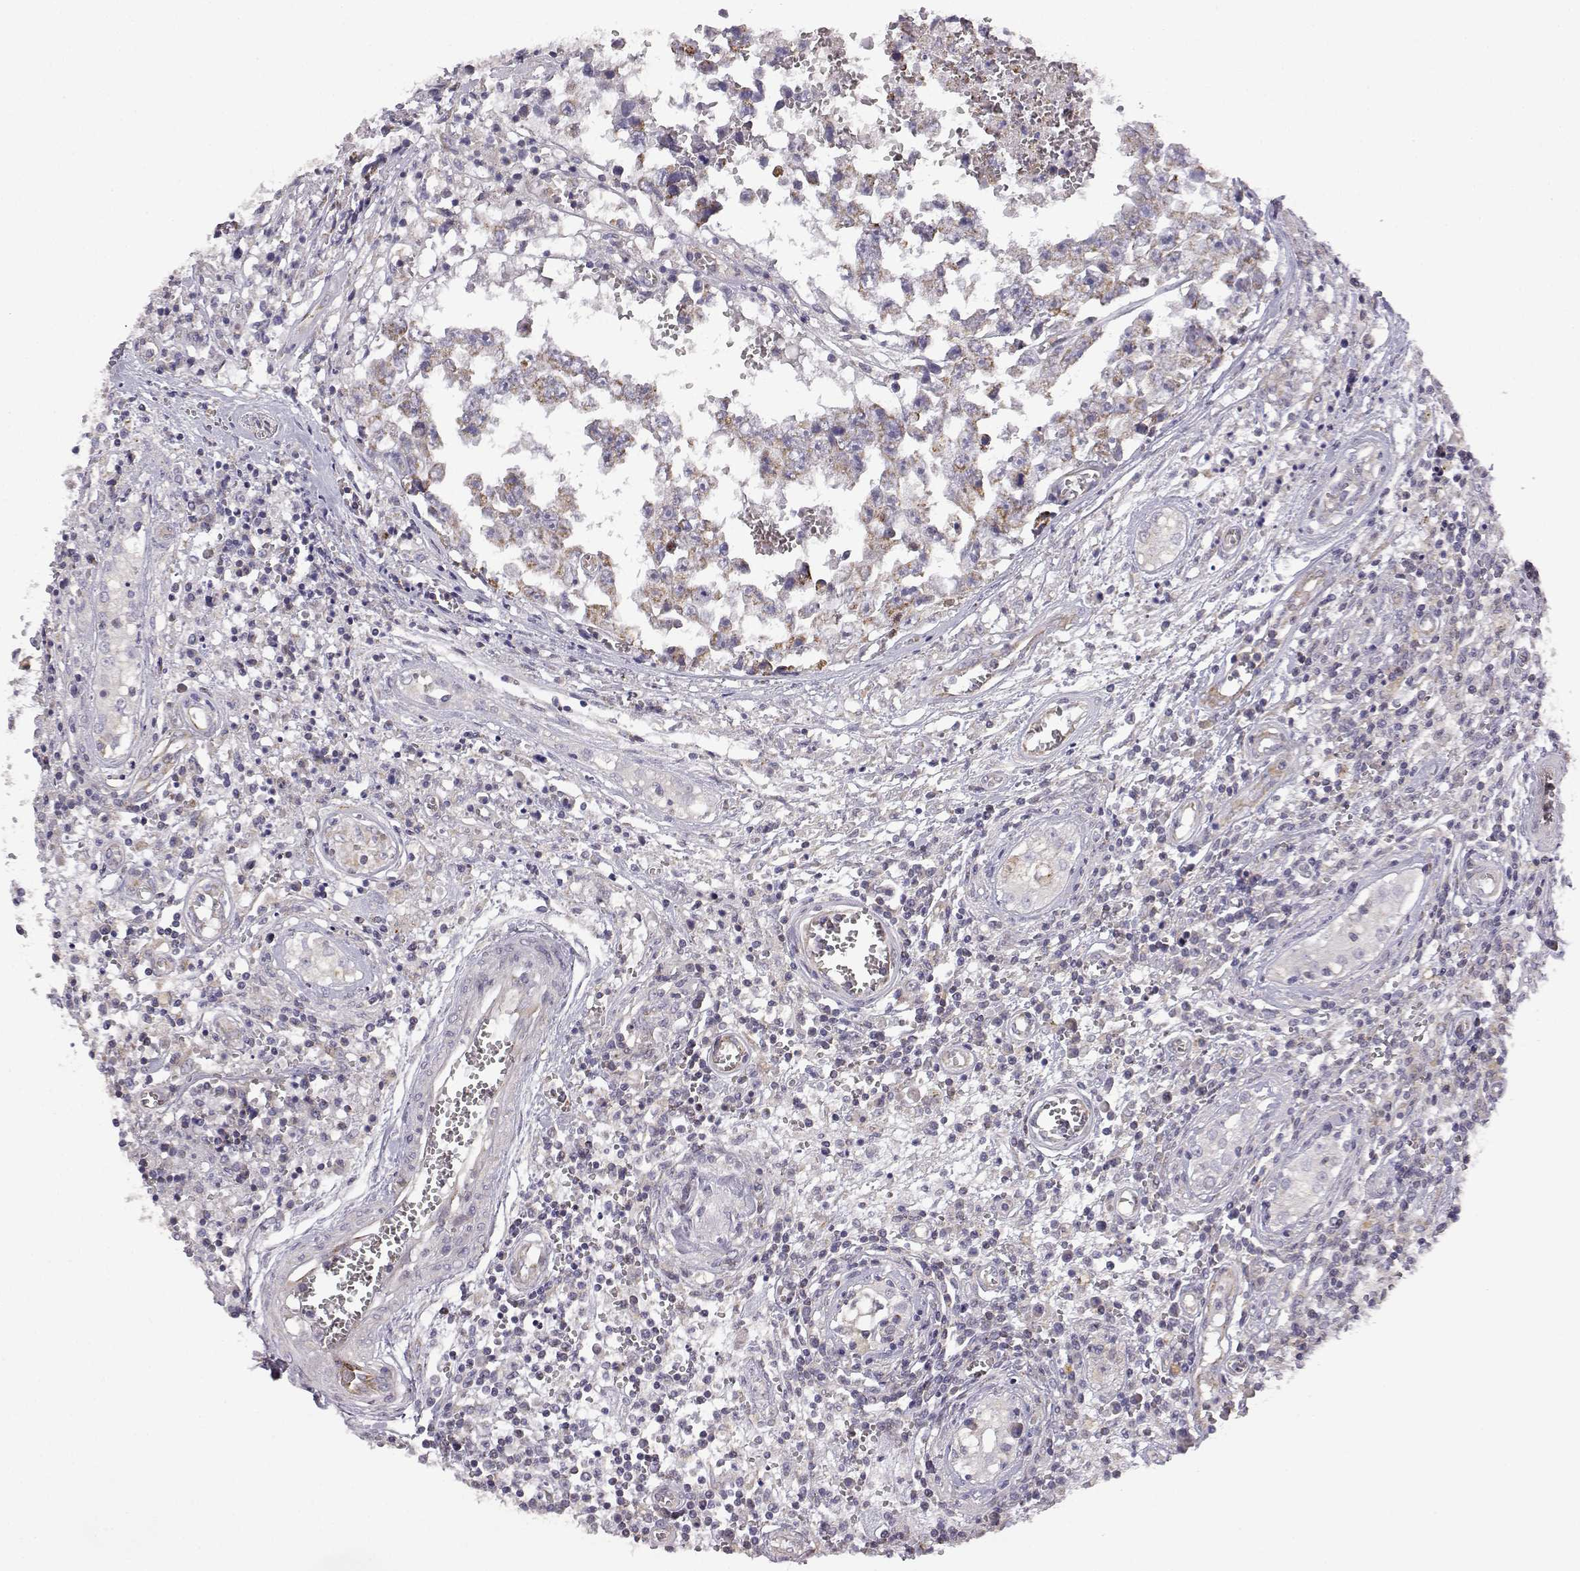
{"staining": {"intensity": "weak", "quantity": "<25%", "location": "cytoplasmic/membranous"}, "tissue": "testis cancer", "cell_type": "Tumor cells", "image_type": "cancer", "snomed": [{"axis": "morphology", "description": "Carcinoma, Embryonal, NOS"}, {"axis": "topography", "description": "Testis"}], "caption": "Tumor cells show no significant expression in testis embryonal carcinoma. (Stains: DAB (3,3'-diaminobenzidine) immunohistochemistry (IHC) with hematoxylin counter stain, Microscopy: brightfield microscopy at high magnification).", "gene": "DDC", "patient": {"sex": "male", "age": 36}}